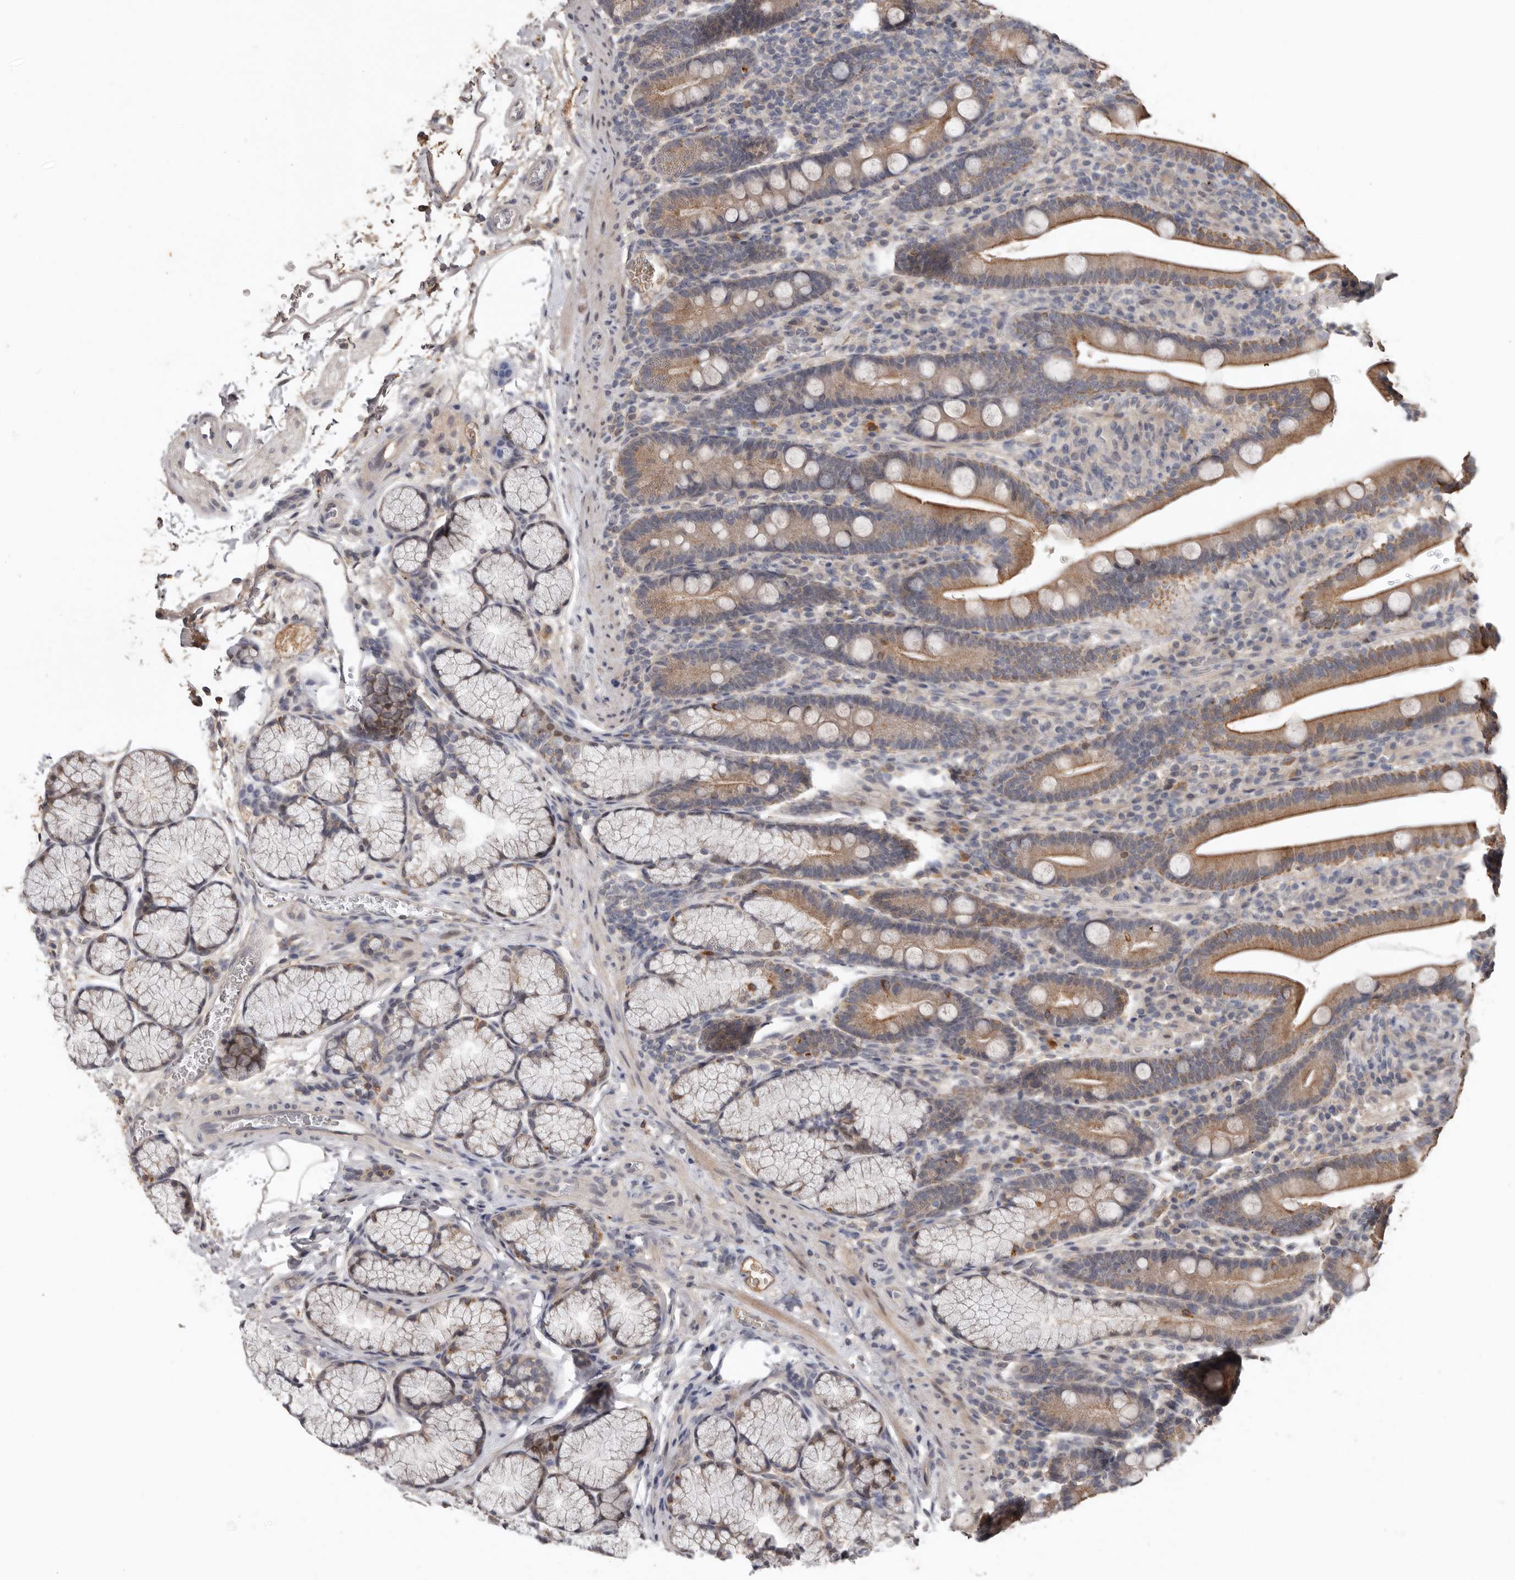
{"staining": {"intensity": "moderate", "quantity": ">75%", "location": "cytoplasmic/membranous"}, "tissue": "duodenum", "cell_type": "Glandular cells", "image_type": "normal", "snomed": [{"axis": "morphology", "description": "Normal tissue, NOS"}, {"axis": "topography", "description": "Duodenum"}], "caption": "An immunohistochemistry (IHC) photomicrograph of normal tissue is shown. Protein staining in brown shows moderate cytoplasmic/membranous positivity in duodenum within glandular cells.", "gene": "NMUR1", "patient": {"sex": "male", "age": 35}}